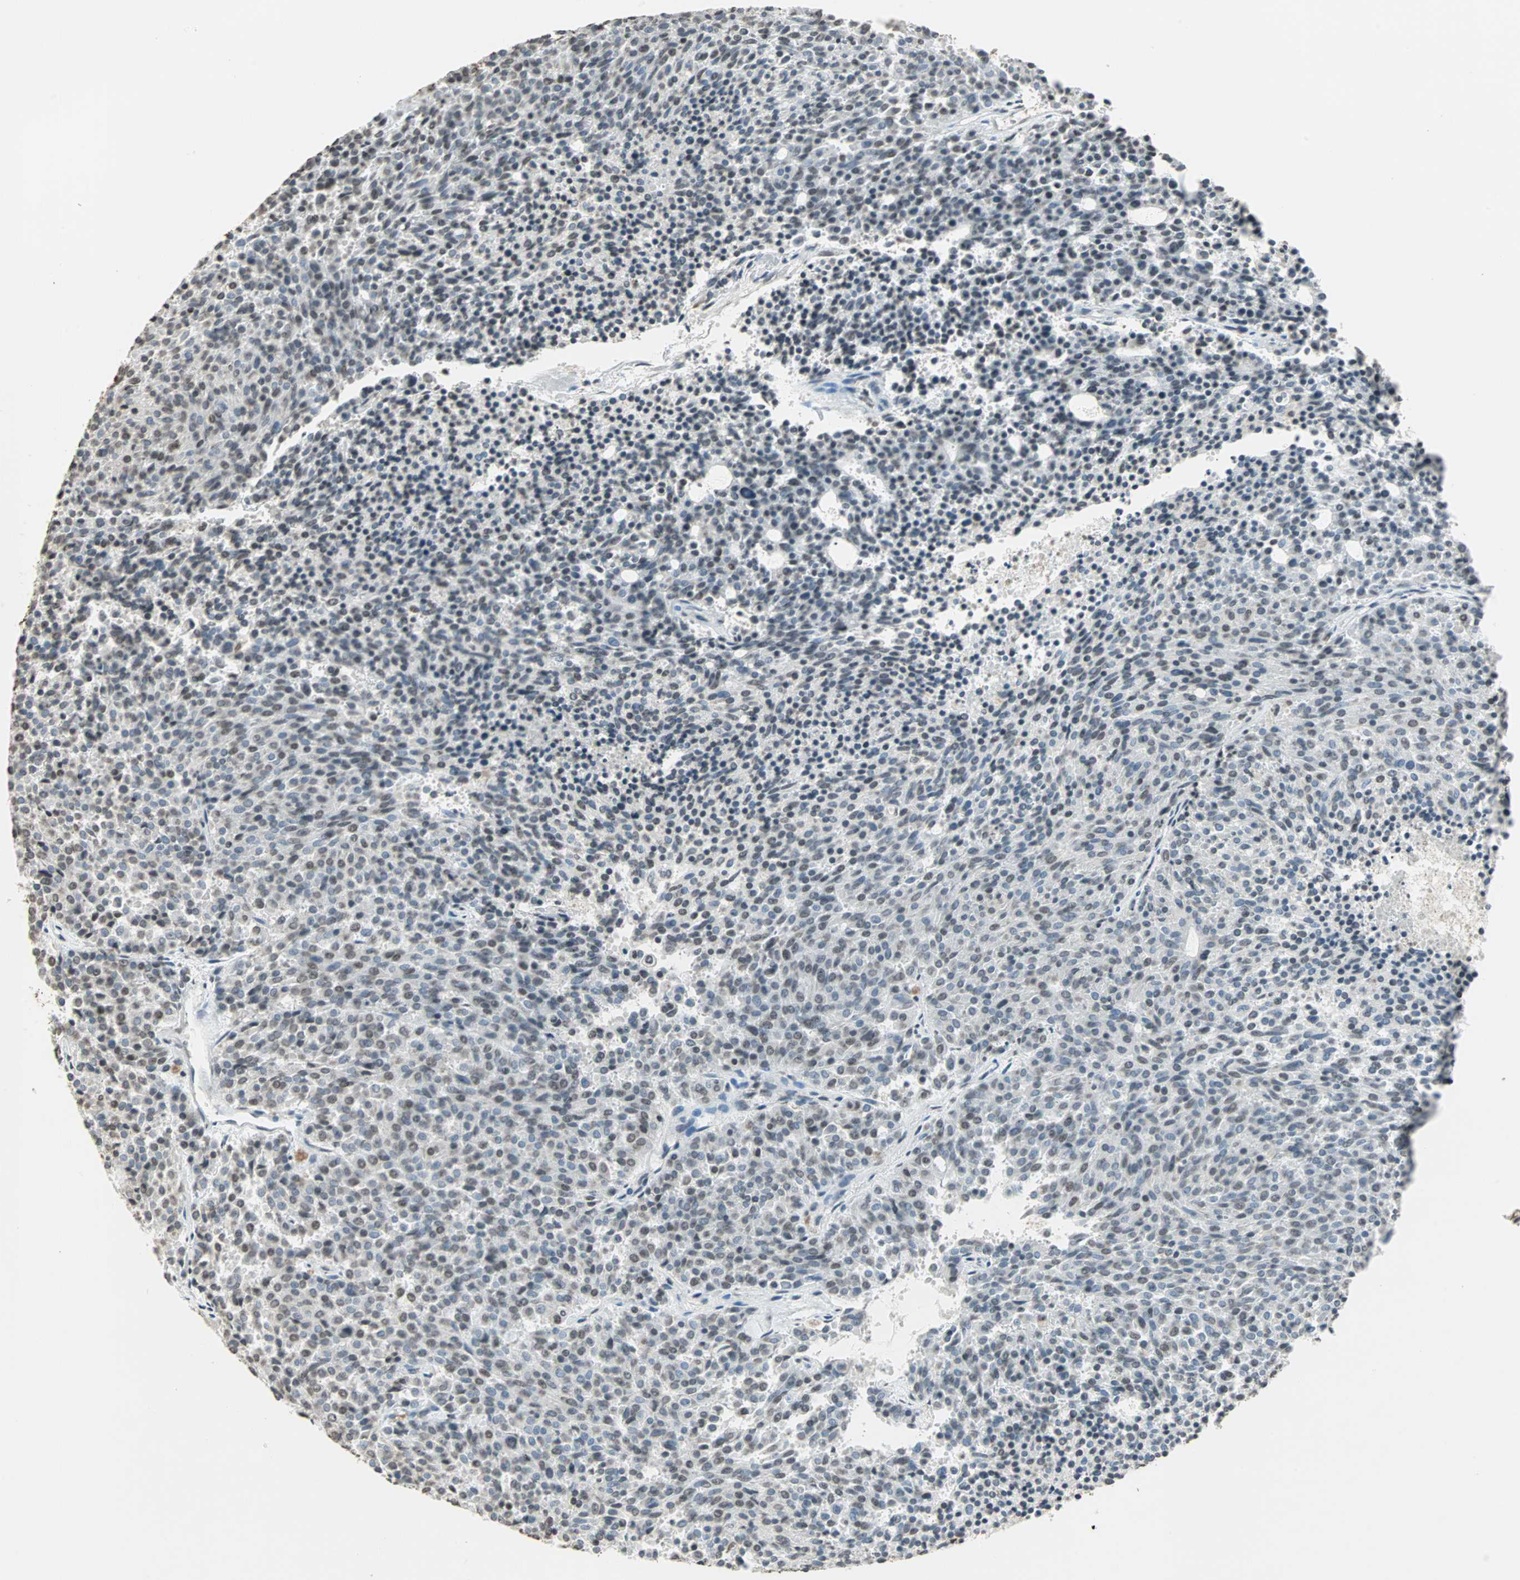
{"staining": {"intensity": "weak", "quantity": "25%-75%", "location": "nuclear"}, "tissue": "carcinoid", "cell_type": "Tumor cells", "image_type": "cancer", "snomed": [{"axis": "morphology", "description": "Carcinoid, malignant, NOS"}, {"axis": "topography", "description": "Pancreas"}], "caption": "Tumor cells reveal low levels of weak nuclear expression in about 25%-75% of cells in human carcinoid (malignant). (Brightfield microscopy of DAB IHC at high magnification).", "gene": "PRELID1", "patient": {"sex": "female", "age": 54}}